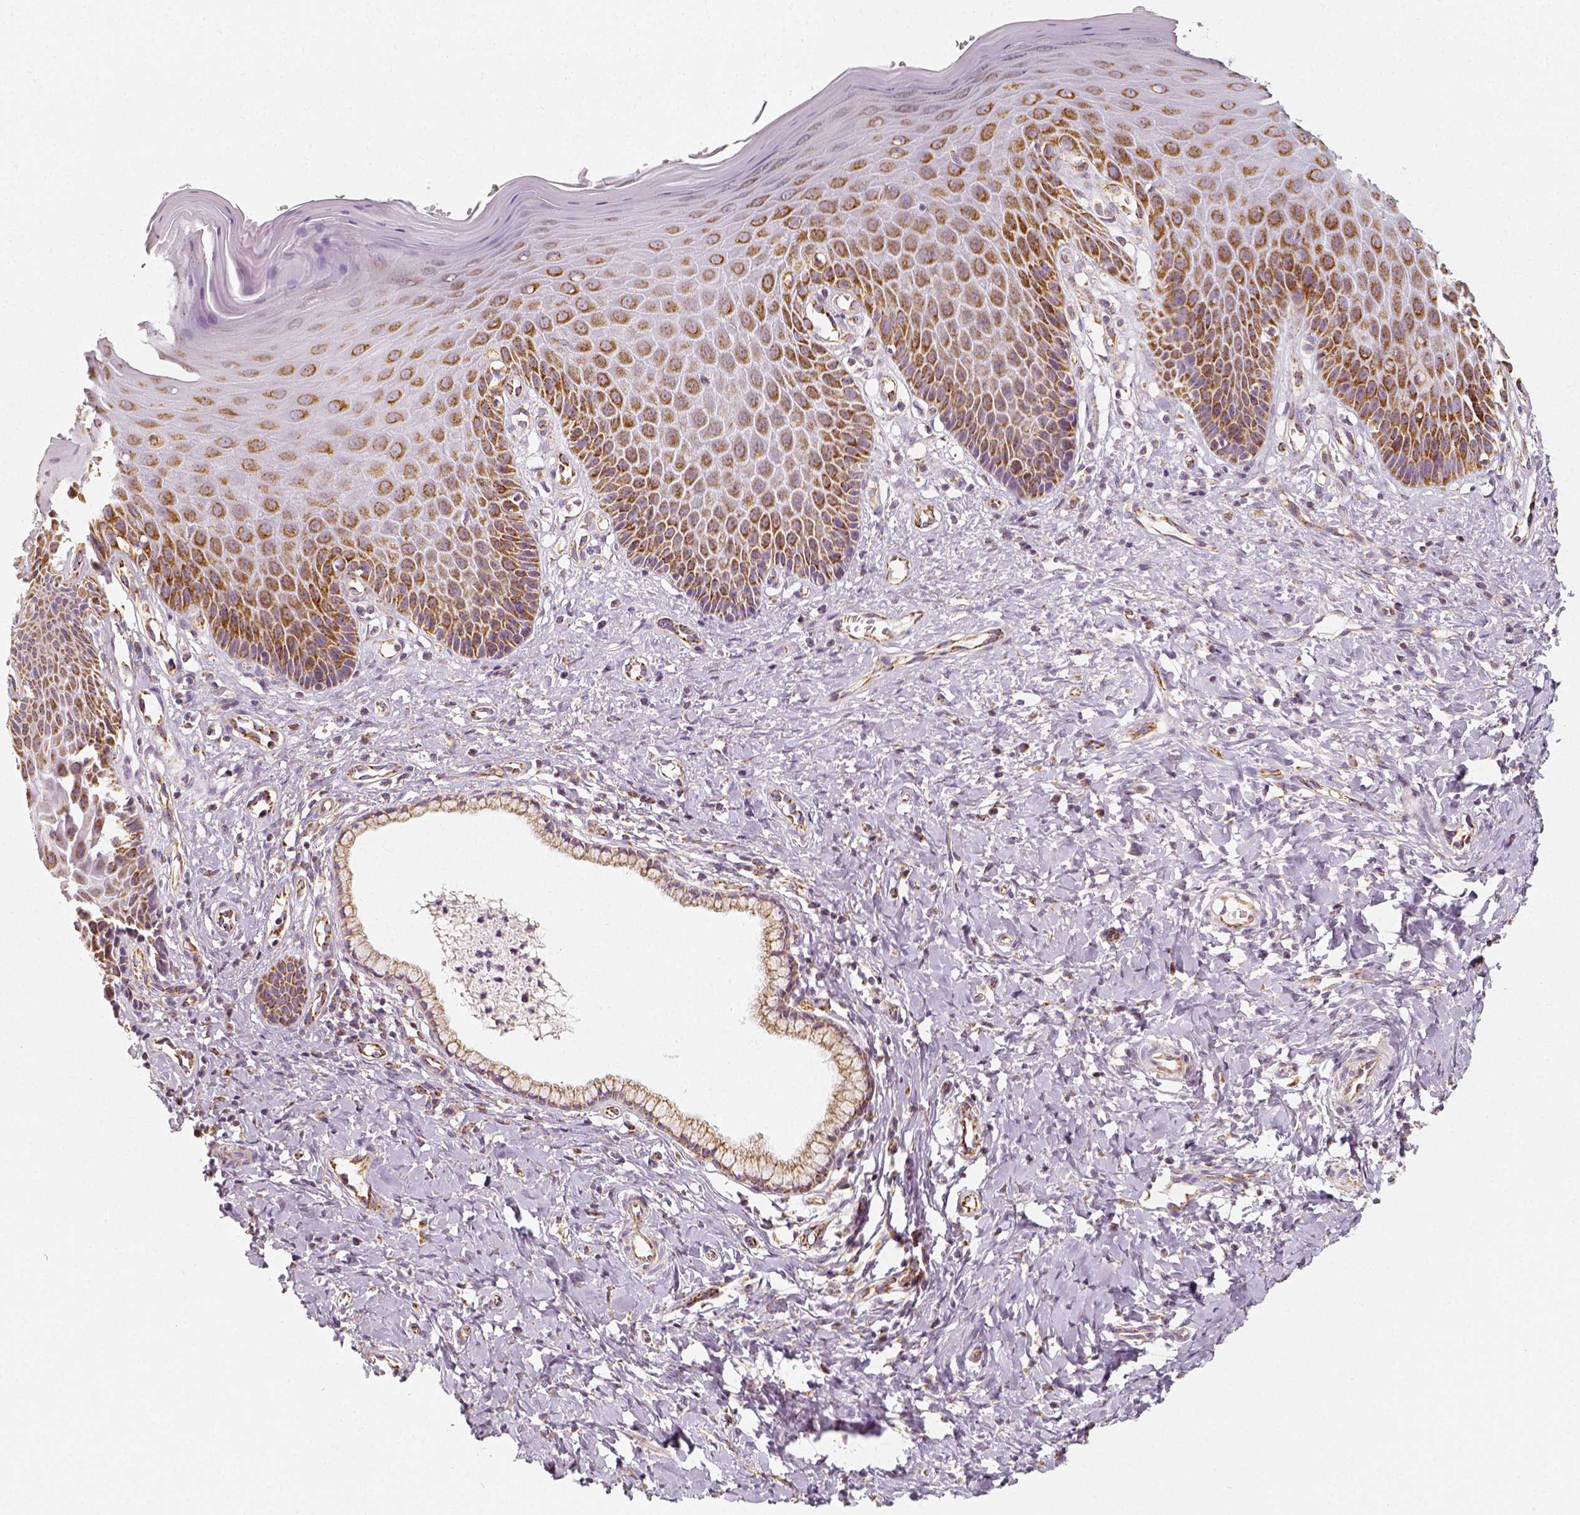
{"staining": {"intensity": "moderate", "quantity": ">75%", "location": "cytoplasmic/membranous"}, "tissue": "vagina", "cell_type": "Squamous epithelial cells", "image_type": "normal", "snomed": [{"axis": "morphology", "description": "Normal tissue, NOS"}, {"axis": "topography", "description": "Vagina"}], "caption": "IHC (DAB) staining of unremarkable human vagina displays moderate cytoplasmic/membranous protein positivity in approximately >75% of squamous epithelial cells.", "gene": "PGAM5", "patient": {"sex": "female", "age": 83}}